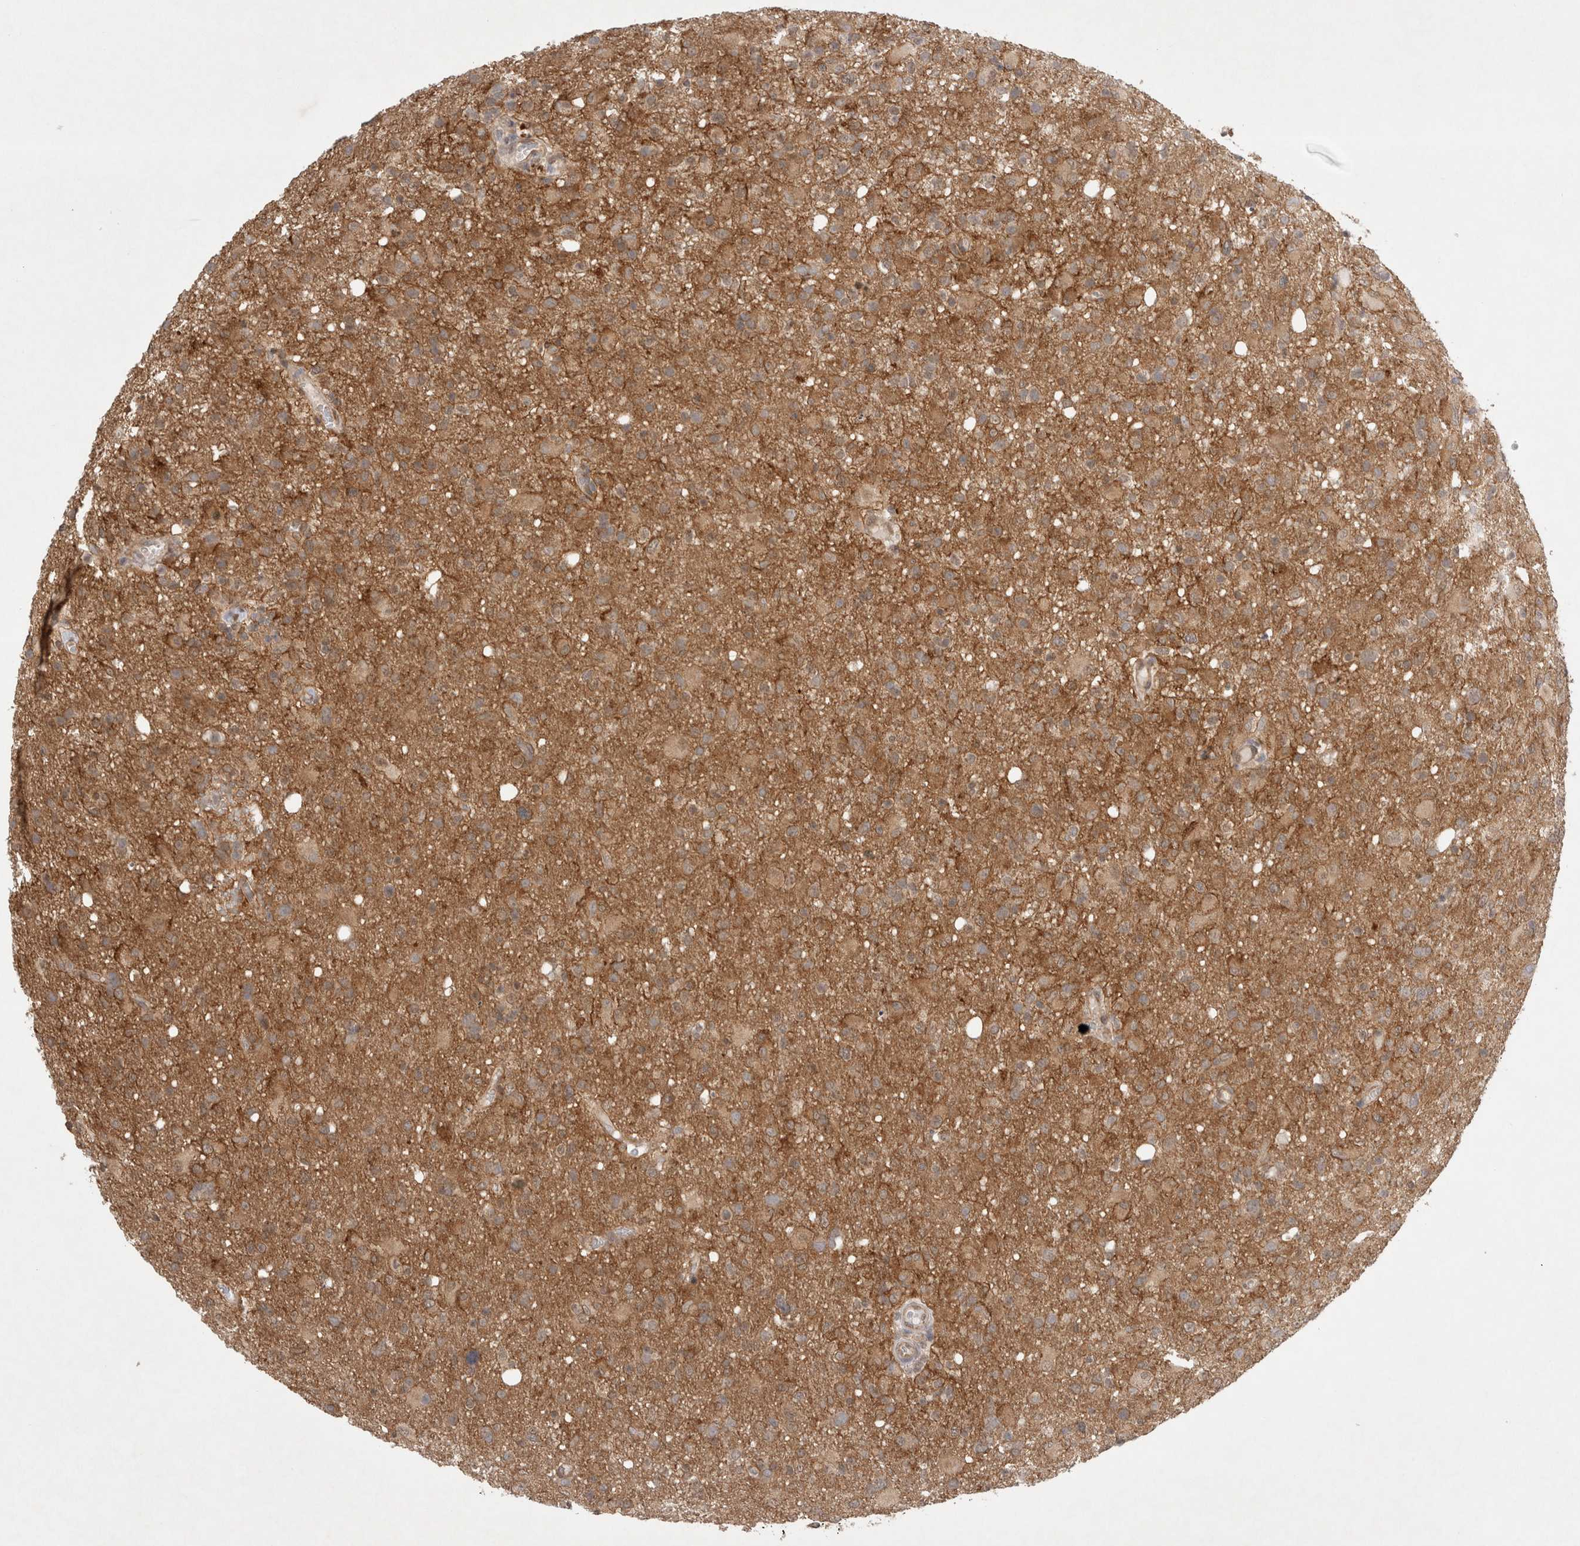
{"staining": {"intensity": "moderate", "quantity": ">75%", "location": "cytoplasmic/membranous"}, "tissue": "glioma", "cell_type": "Tumor cells", "image_type": "cancer", "snomed": [{"axis": "morphology", "description": "Glioma, malignant, High grade"}, {"axis": "topography", "description": "Brain"}], "caption": "Protein staining displays moderate cytoplasmic/membranous staining in approximately >75% of tumor cells in glioma.", "gene": "WIPF2", "patient": {"sex": "female", "age": 57}}